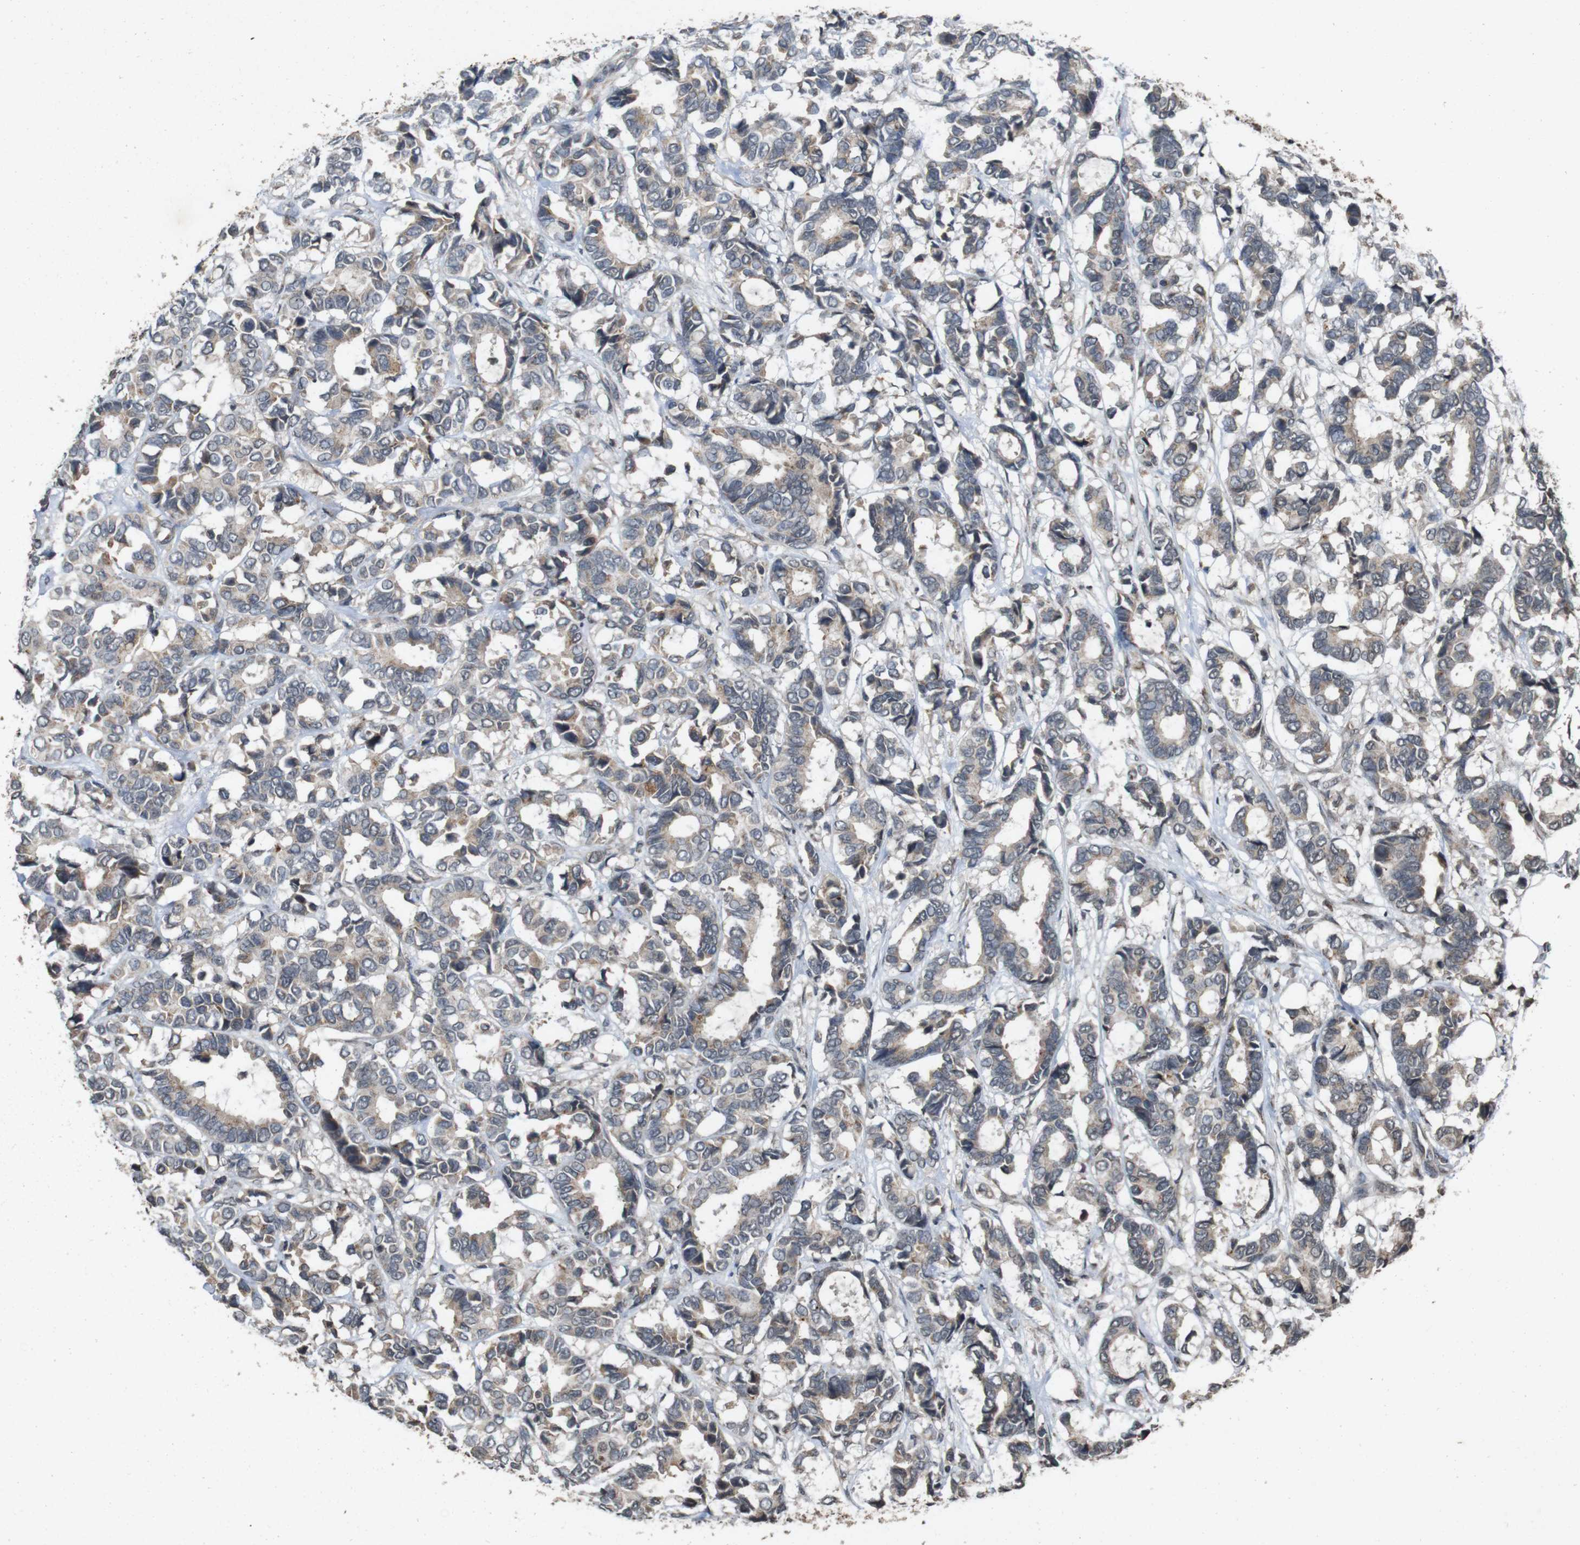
{"staining": {"intensity": "weak", "quantity": ">75%", "location": "cytoplasmic/membranous"}, "tissue": "breast cancer", "cell_type": "Tumor cells", "image_type": "cancer", "snomed": [{"axis": "morphology", "description": "Duct carcinoma"}, {"axis": "topography", "description": "Breast"}], "caption": "An image of human breast cancer stained for a protein reveals weak cytoplasmic/membranous brown staining in tumor cells.", "gene": "SORL1", "patient": {"sex": "female", "age": 87}}